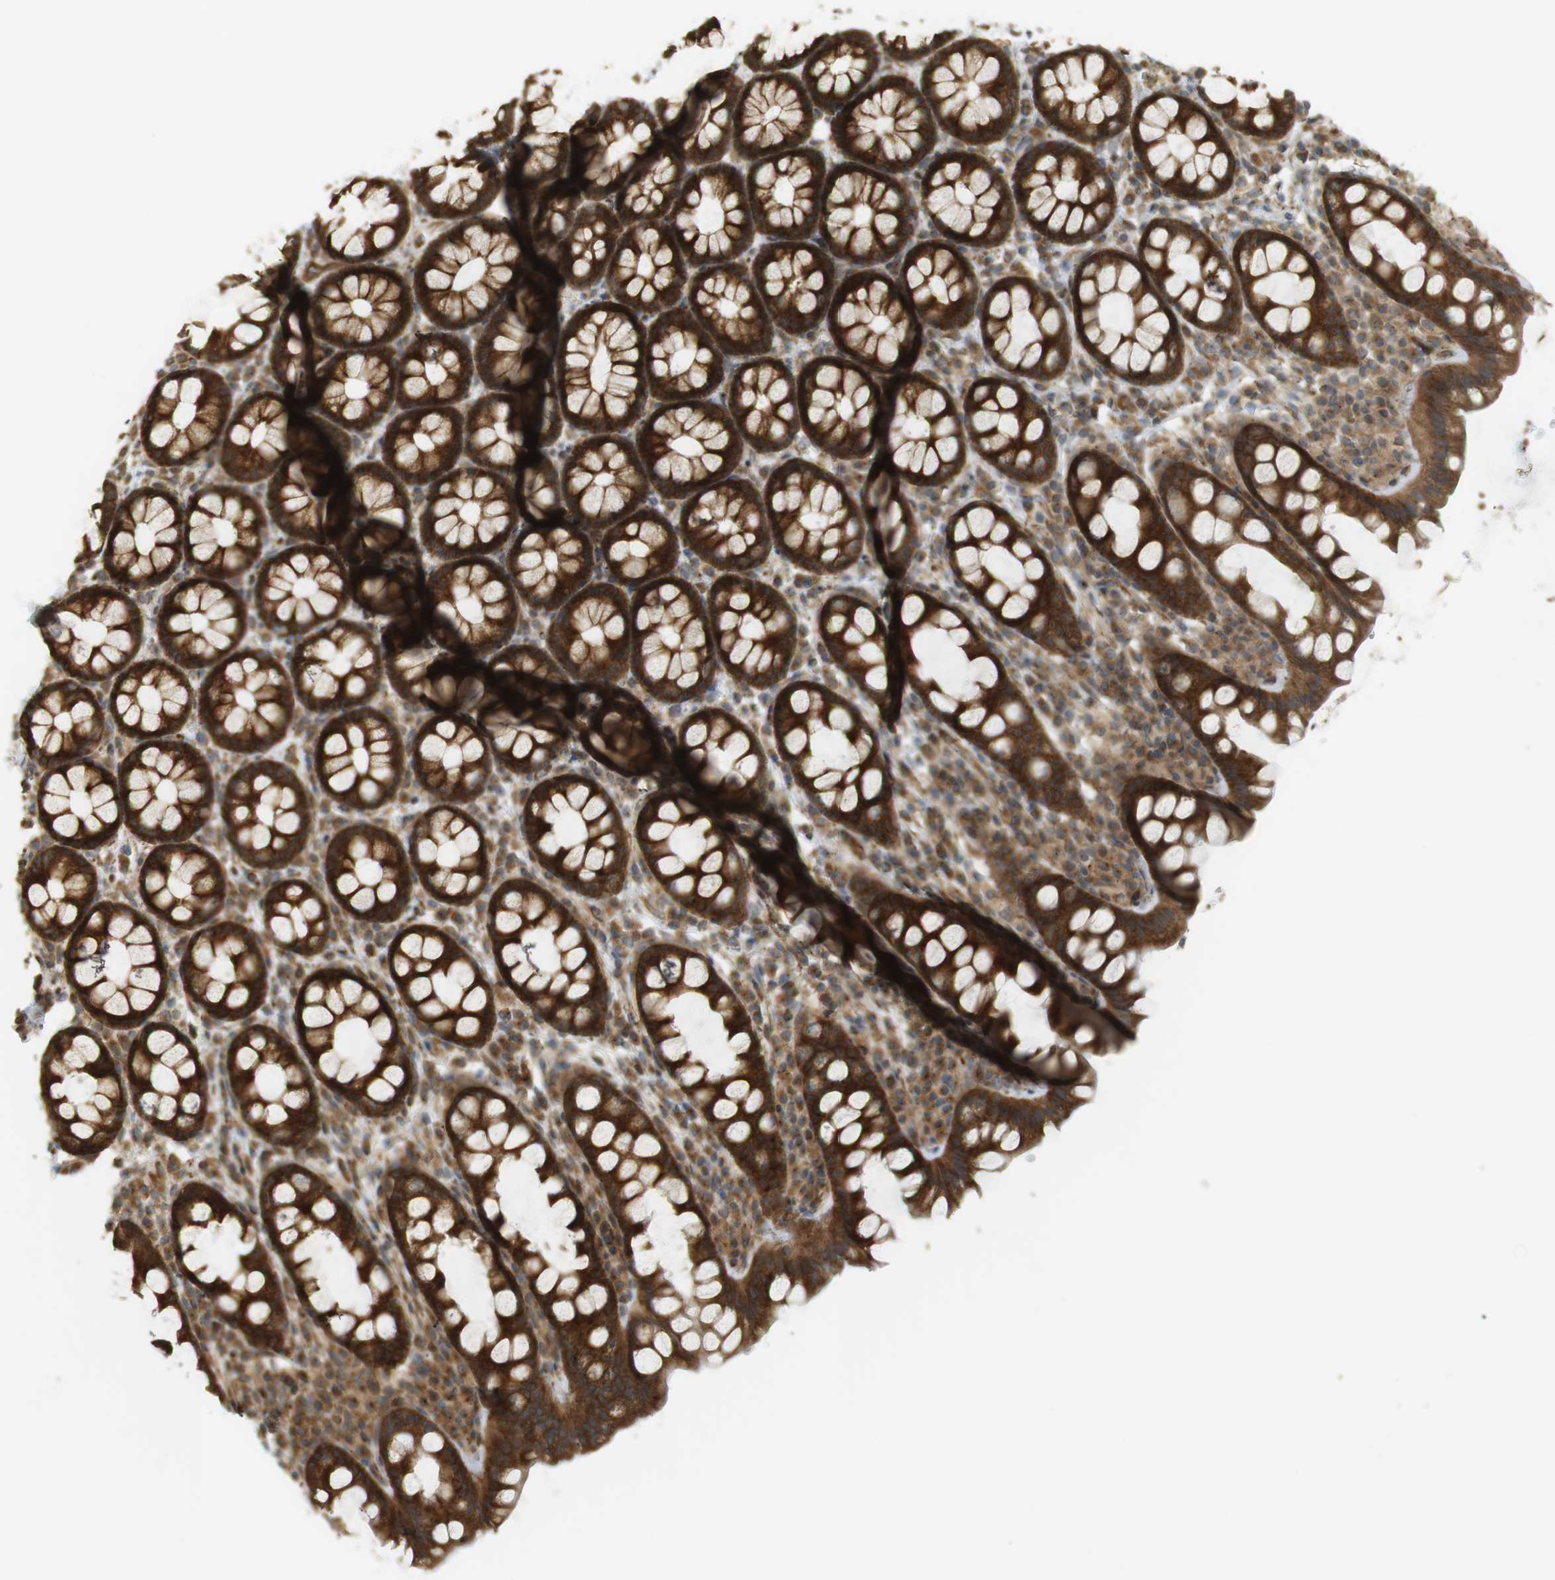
{"staining": {"intensity": "strong", "quantity": ">75%", "location": "cytoplasmic/membranous"}, "tissue": "rectum", "cell_type": "Glandular cells", "image_type": "normal", "snomed": [{"axis": "morphology", "description": "Normal tissue, NOS"}, {"axis": "topography", "description": "Rectum"}], "caption": "This is an image of IHC staining of unremarkable rectum, which shows strong staining in the cytoplasmic/membranous of glandular cells.", "gene": "PA2G4", "patient": {"sex": "male", "age": 92}}